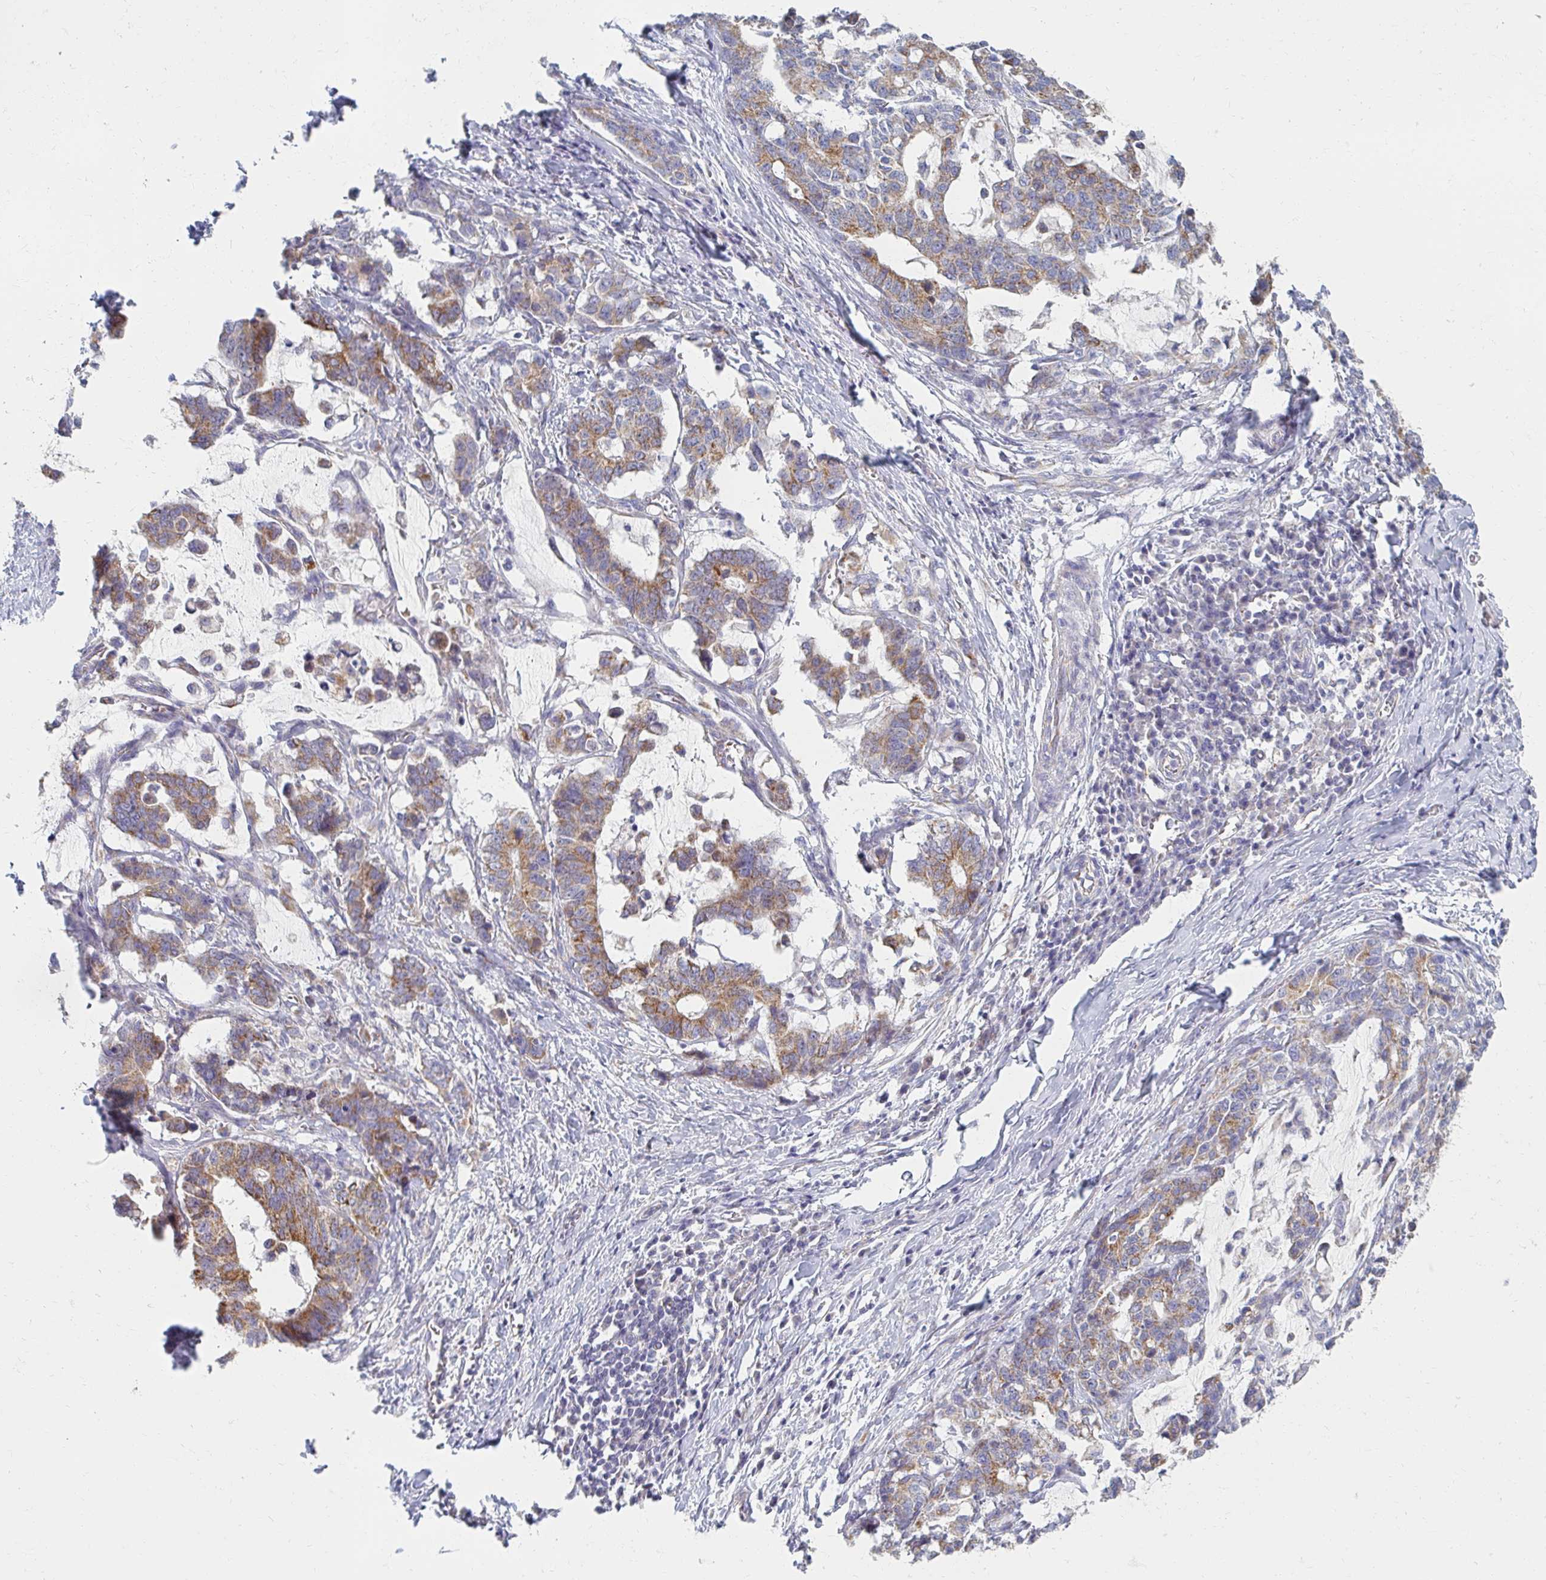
{"staining": {"intensity": "moderate", "quantity": ">75%", "location": "cytoplasmic/membranous"}, "tissue": "stomach cancer", "cell_type": "Tumor cells", "image_type": "cancer", "snomed": [{"axis": "morphology", "description": "Normal tissue, NOS"}, {"axis": "morphology", "description": "Adenocarcinoma, NOS"}, {"axis": "topography", "description": "Stomach"}], "caption": "Immunohistochemistry (IHC) histopathology image of stomach cancer (adenocarcinoma) stained for a protein (brown), which exhibits medium levels of moderate cytoplasmic/membranous staining in approximately >75% of tumor cells.", "gene": "MAVS", "patient": {"sex": "female", "age": 64}}